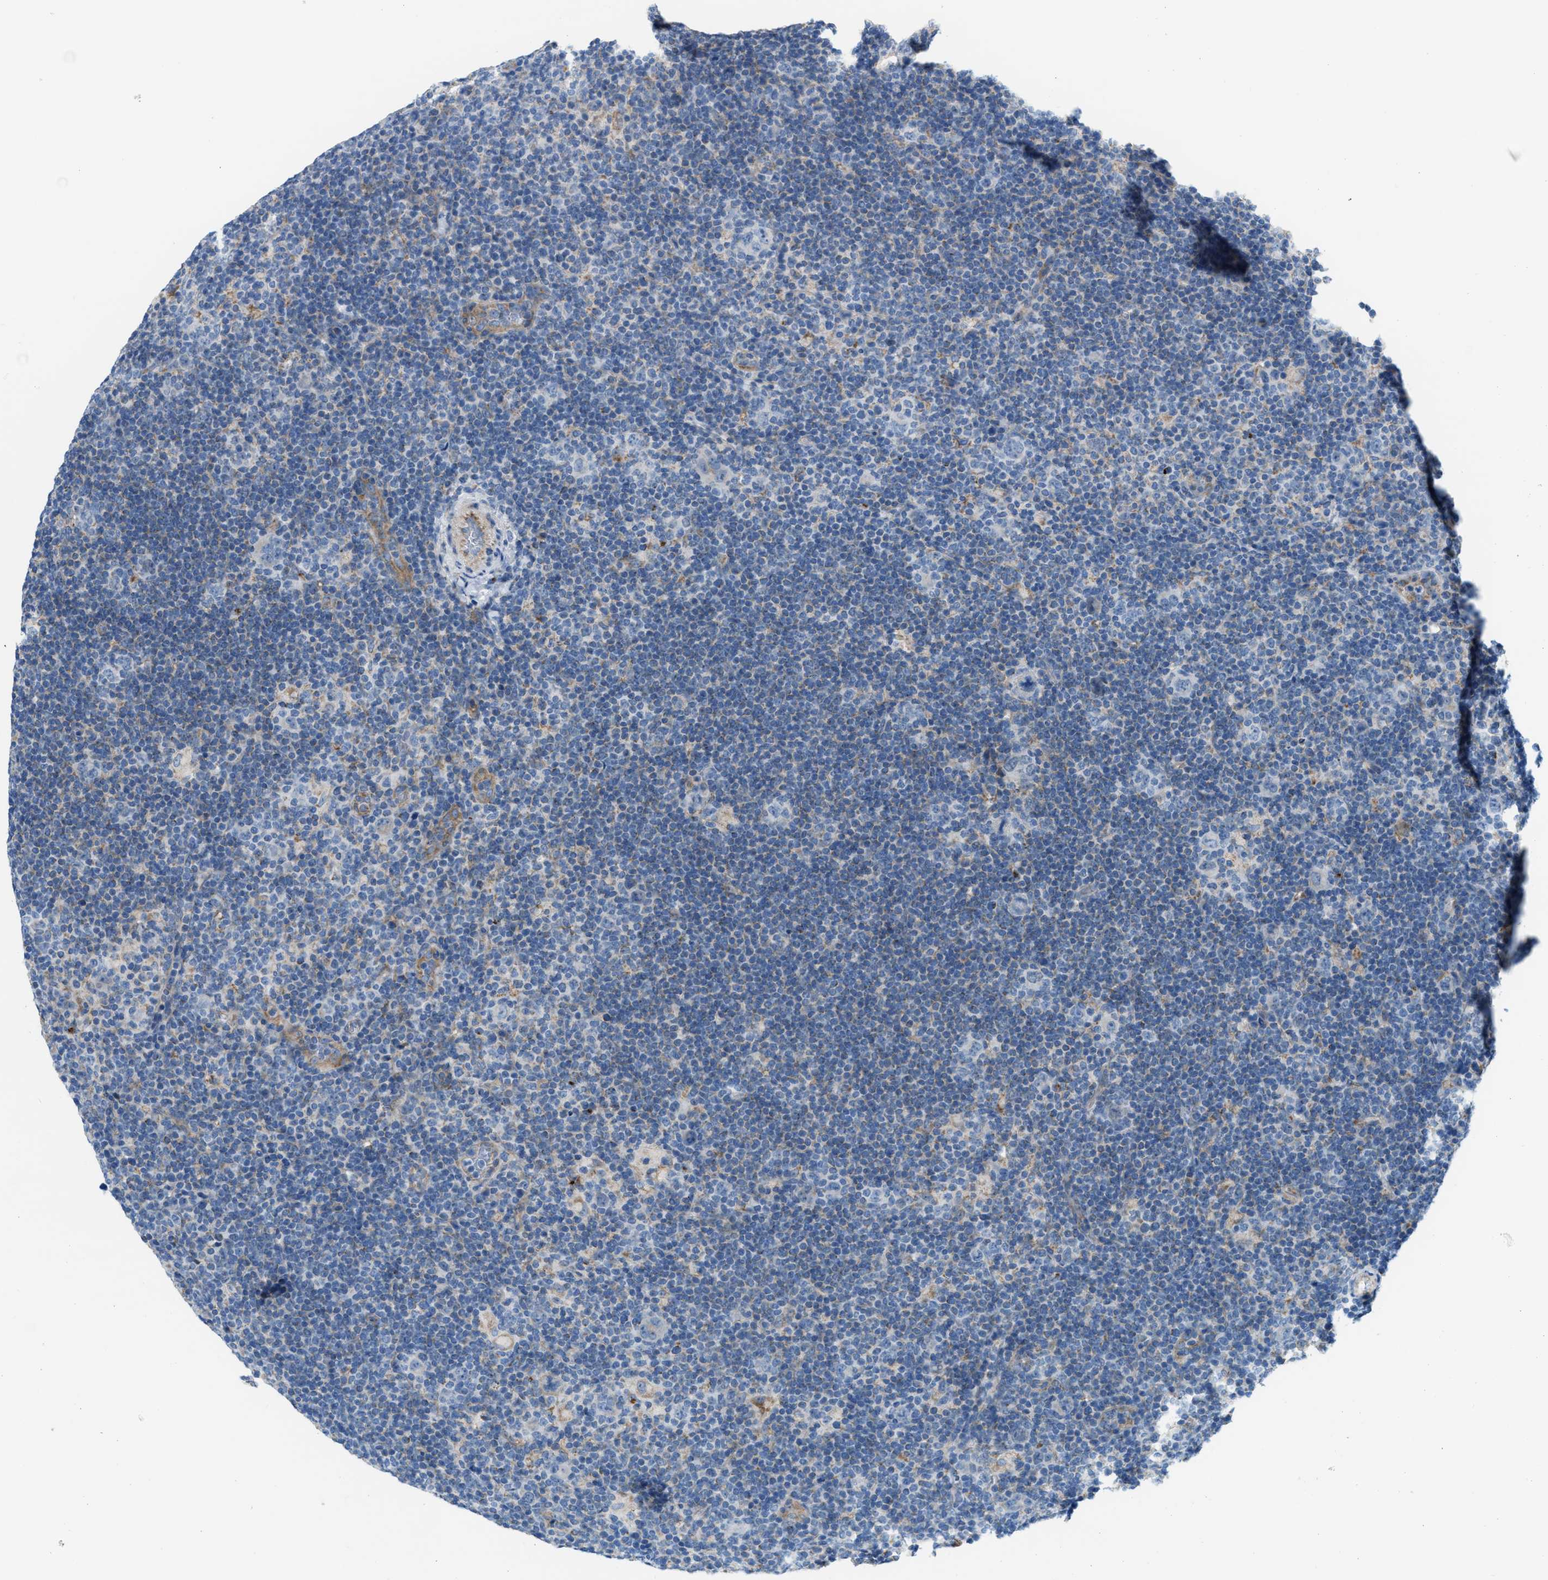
{"staining": {"intensity": "negative", "quantity": "none", "location": "none"}, "tissue": "lymphoma", "cell_type": "Tumor cells", "image_type": "cancer", "snomed": [{"axis": "morphology", "description": "Hodgkin's disease, NOS"}, {"axis": "topography", "description": "Lymph node"}], "caption": "The image shows no staining of tumor cells in lymphoma.", "gene": "JADE1", "patient": {"sex": "female", "age": 57}}